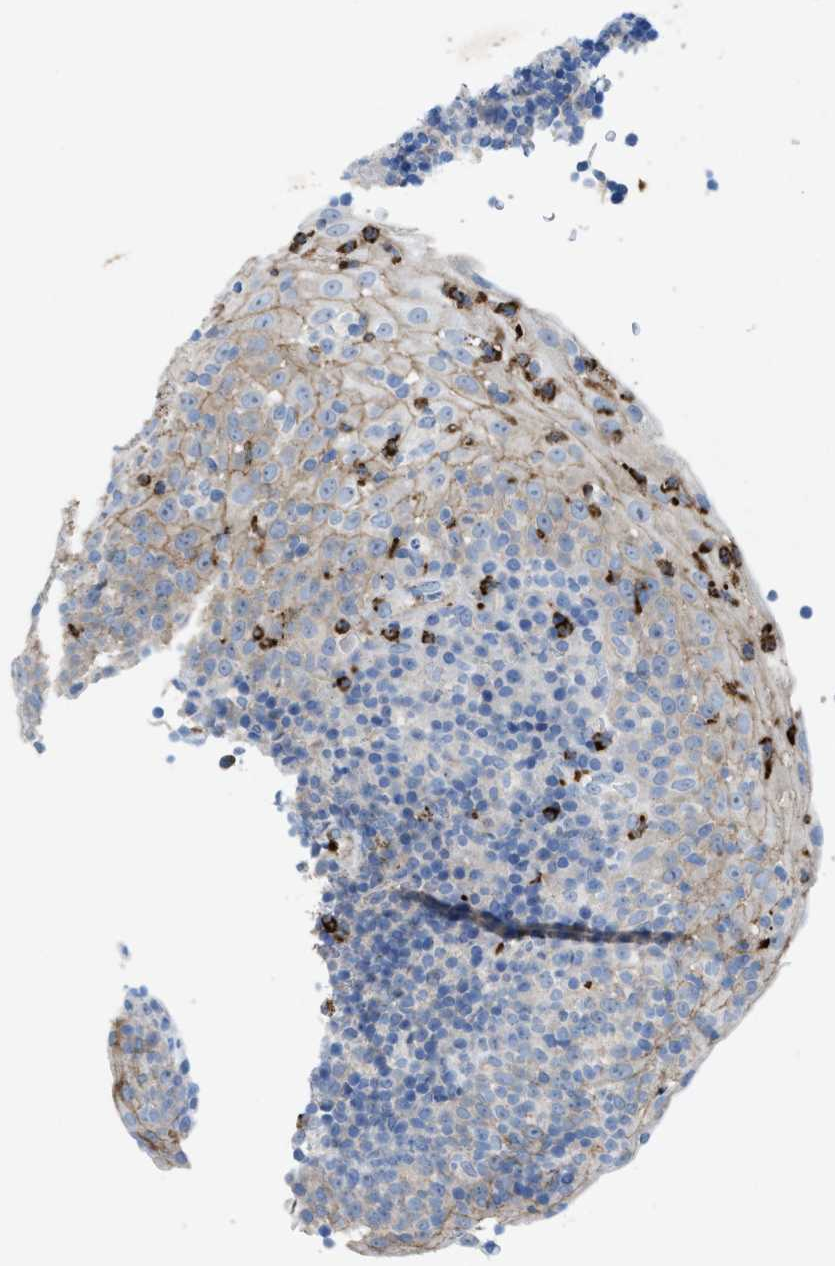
{"staining": {"intensity": "negative", "quantity": "none", "location": "none"}, "tissue": "tonsil", "cell_type": "Germinal center cells", "image_type": "normal", "snomed": [{"axis": "morphology", "description": "Normal tissue, NOS"}, {"axis": "topography", "description": "Tonsil"}], "caption": "This is an immunohistochemistry (IHC) photomicrograph of benign tonsil. There is no positivity in germinal center cells.", "gene": "CKLF", "patient": {"sex": "male", "age": 37}}